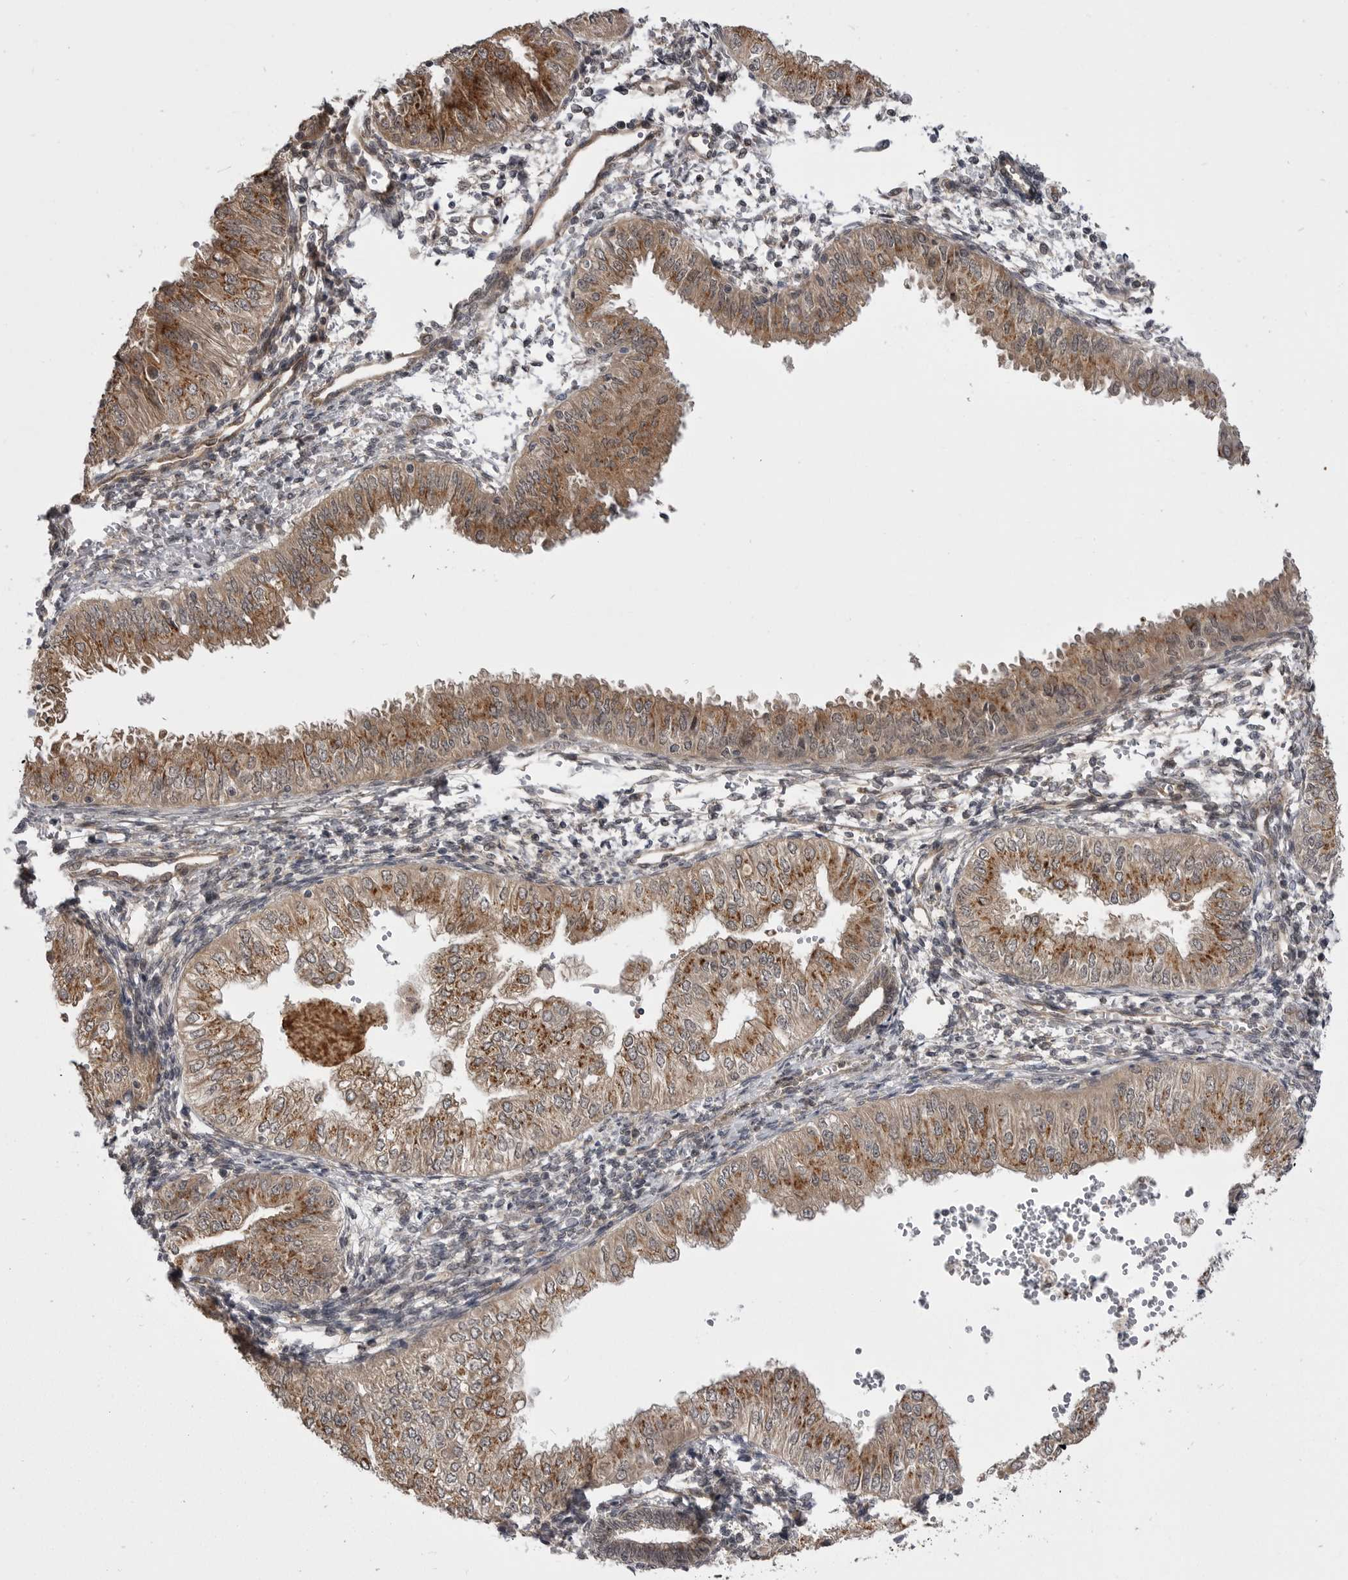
{"staining": {"intensity": "strong", "quantity": ">75%", "location": "cytoplasmic/membranous"}, "tissue": "endometrial cancer", "cell_type": "Tumor cells", "image_type": "cancer", "snomed": [{"axis": "morphology", "description": "Normal tissue, NOS"}, {"axis": "morphology", "description": "Adenocarcinoma, NOS"}, {"axis": "topography", "description": "Endometrium"}], "caption": "The micrograph displays immunohistochemical staining of endometrial cancer. There is strong cytoplasmic/membranous staining is seen in about >75% of tumor cells.", "gene": "PDCL", "patient": {"sex": "female", "age": 53}}